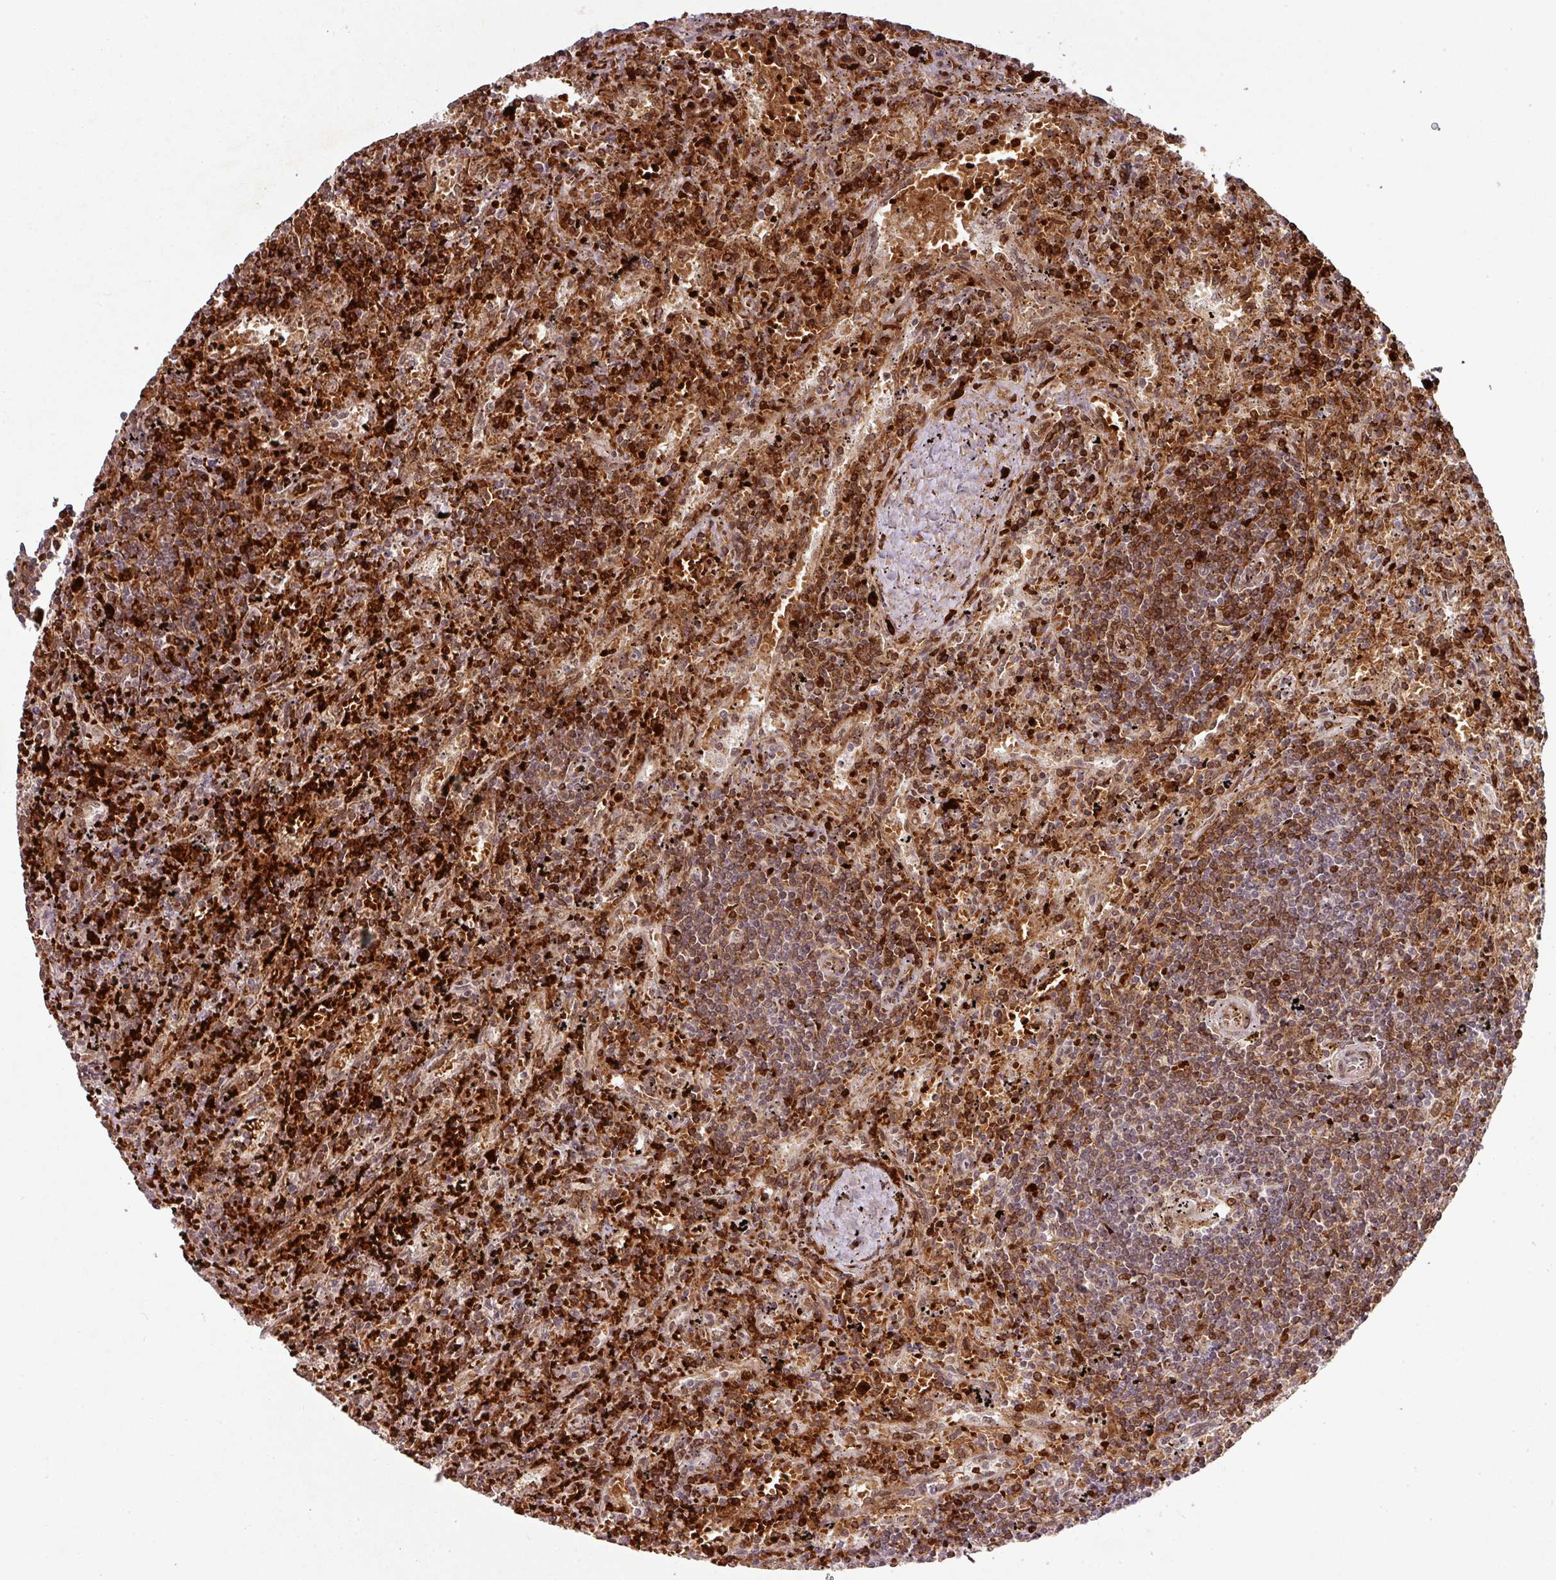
{"staining": {"intensity": "moderate", "quantity": "<25%", "location": "cytoplasmic/membranous,nuclear"}, "tissue": "lymphoma", "cell_type": "Tumor cells", "image_type": "cancer", "snomed": [{"axis": "morphology", "description": "Malignant lymphoma, non-Hodgkin's type, Low grade"}, {"axis": "topography", "description": "Spleen"}], "caption": "Moderate cytoplasmic/membranous and nuclear protein staining is identified in about <25% of tumor cells in low-grade malignant lymphoma, non-Hodgkin's type. Nuclei are stained in blue.", "gene": "NEIL1", "patient": {"sex": "male", "age": 76}}